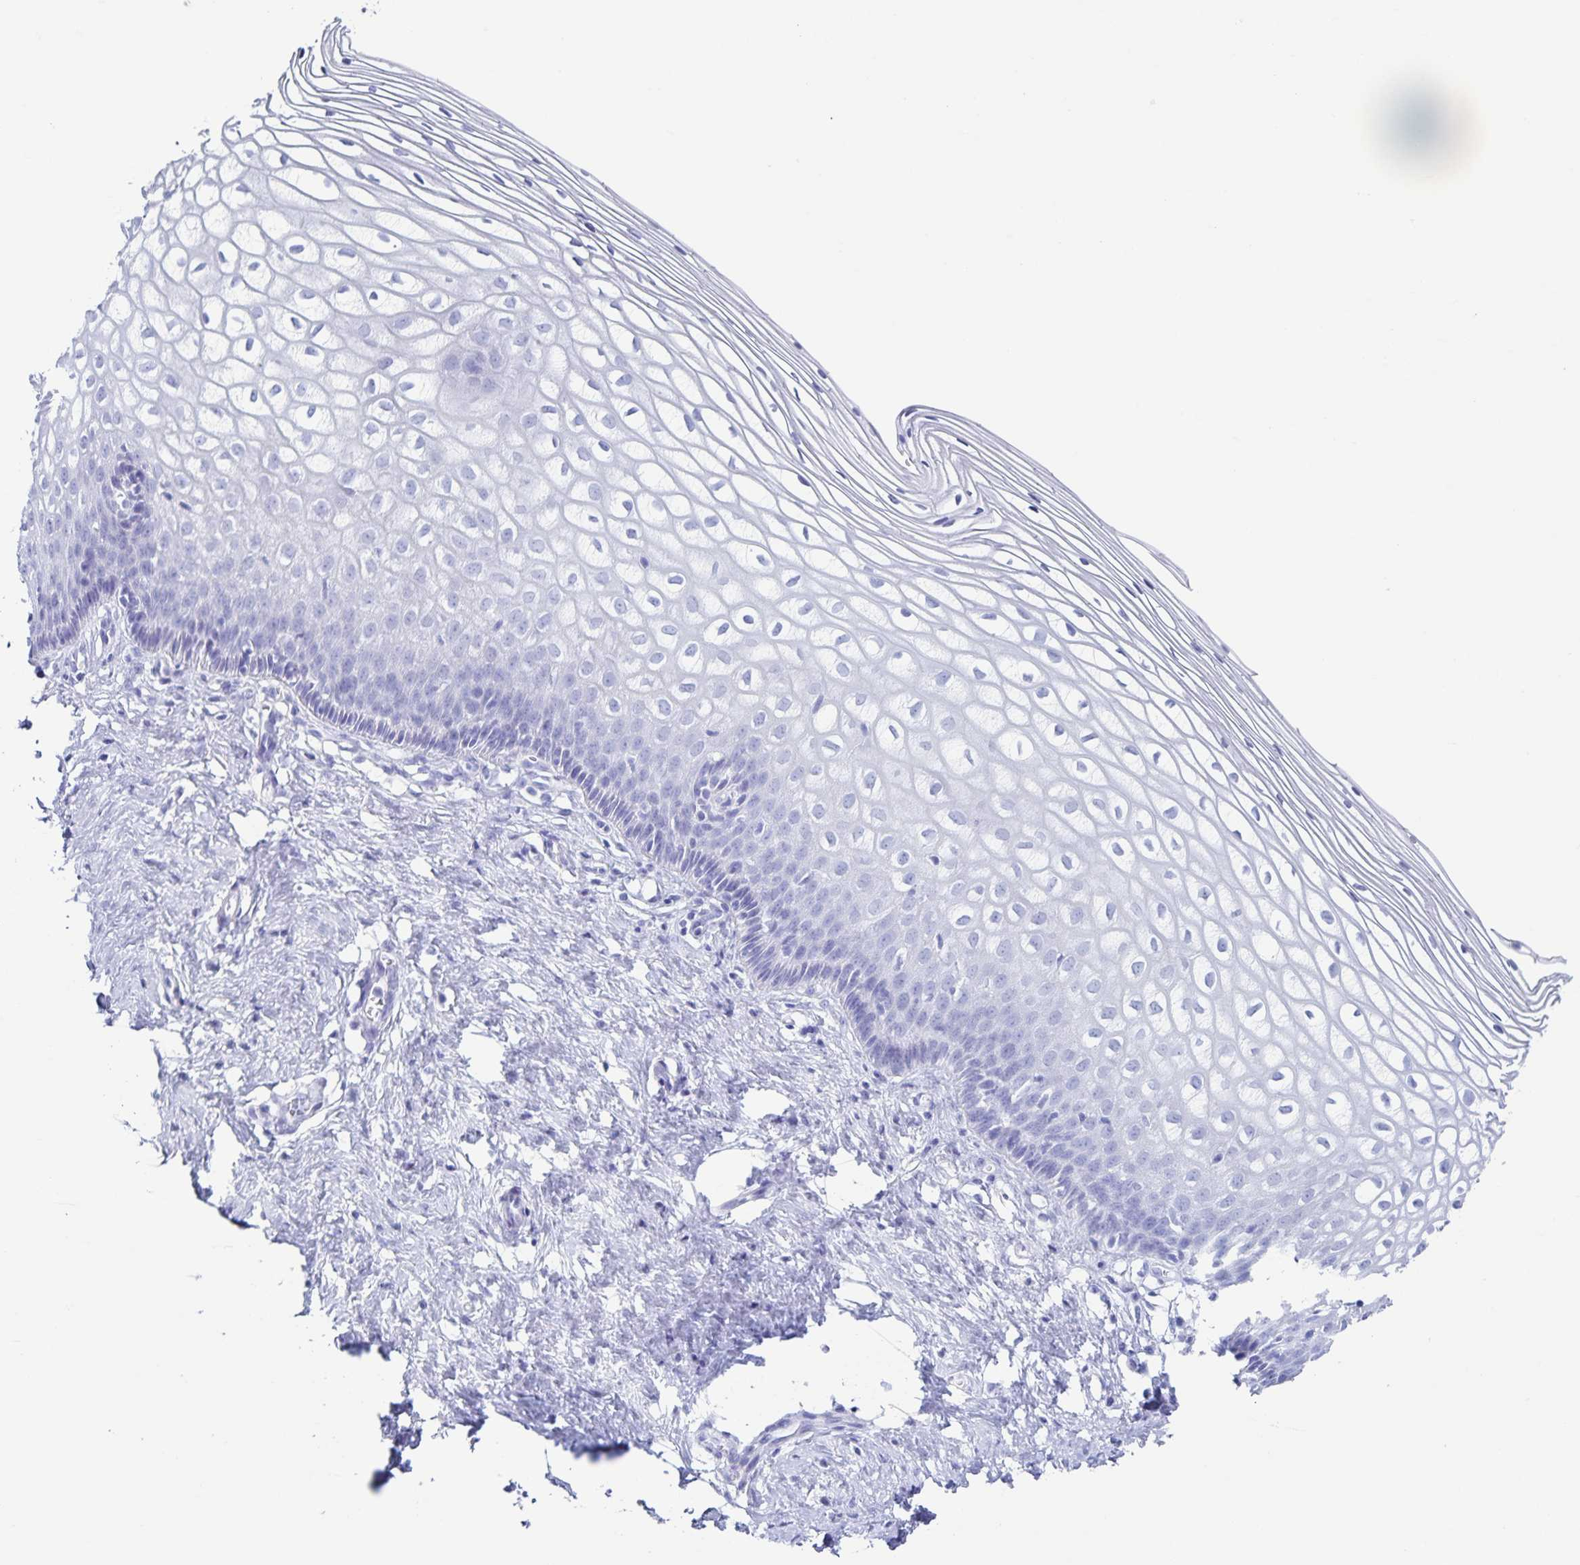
{"staining": {"intensity": "negative", "quantity": "none", "location": "none"}, "tissue": "cervix", "cell_type": "Glandular cells", "image_type": "normal", "snomed": [{"axis": "morphology", "description": "Normal tissue, NOS"}, {"axis": "topography", "description": "Cervix"}], "caption": "Immunohistochemistry (IHC) histopathology image of benign human cervix stained for a protein (brown), which demonstrates no expression in glandular cells. (DAB immunohistochemistry visualized using brightfield microscopy, high magnification).", "gene": "C12orf56", "patient": {"sex": "female", "age": 36}}